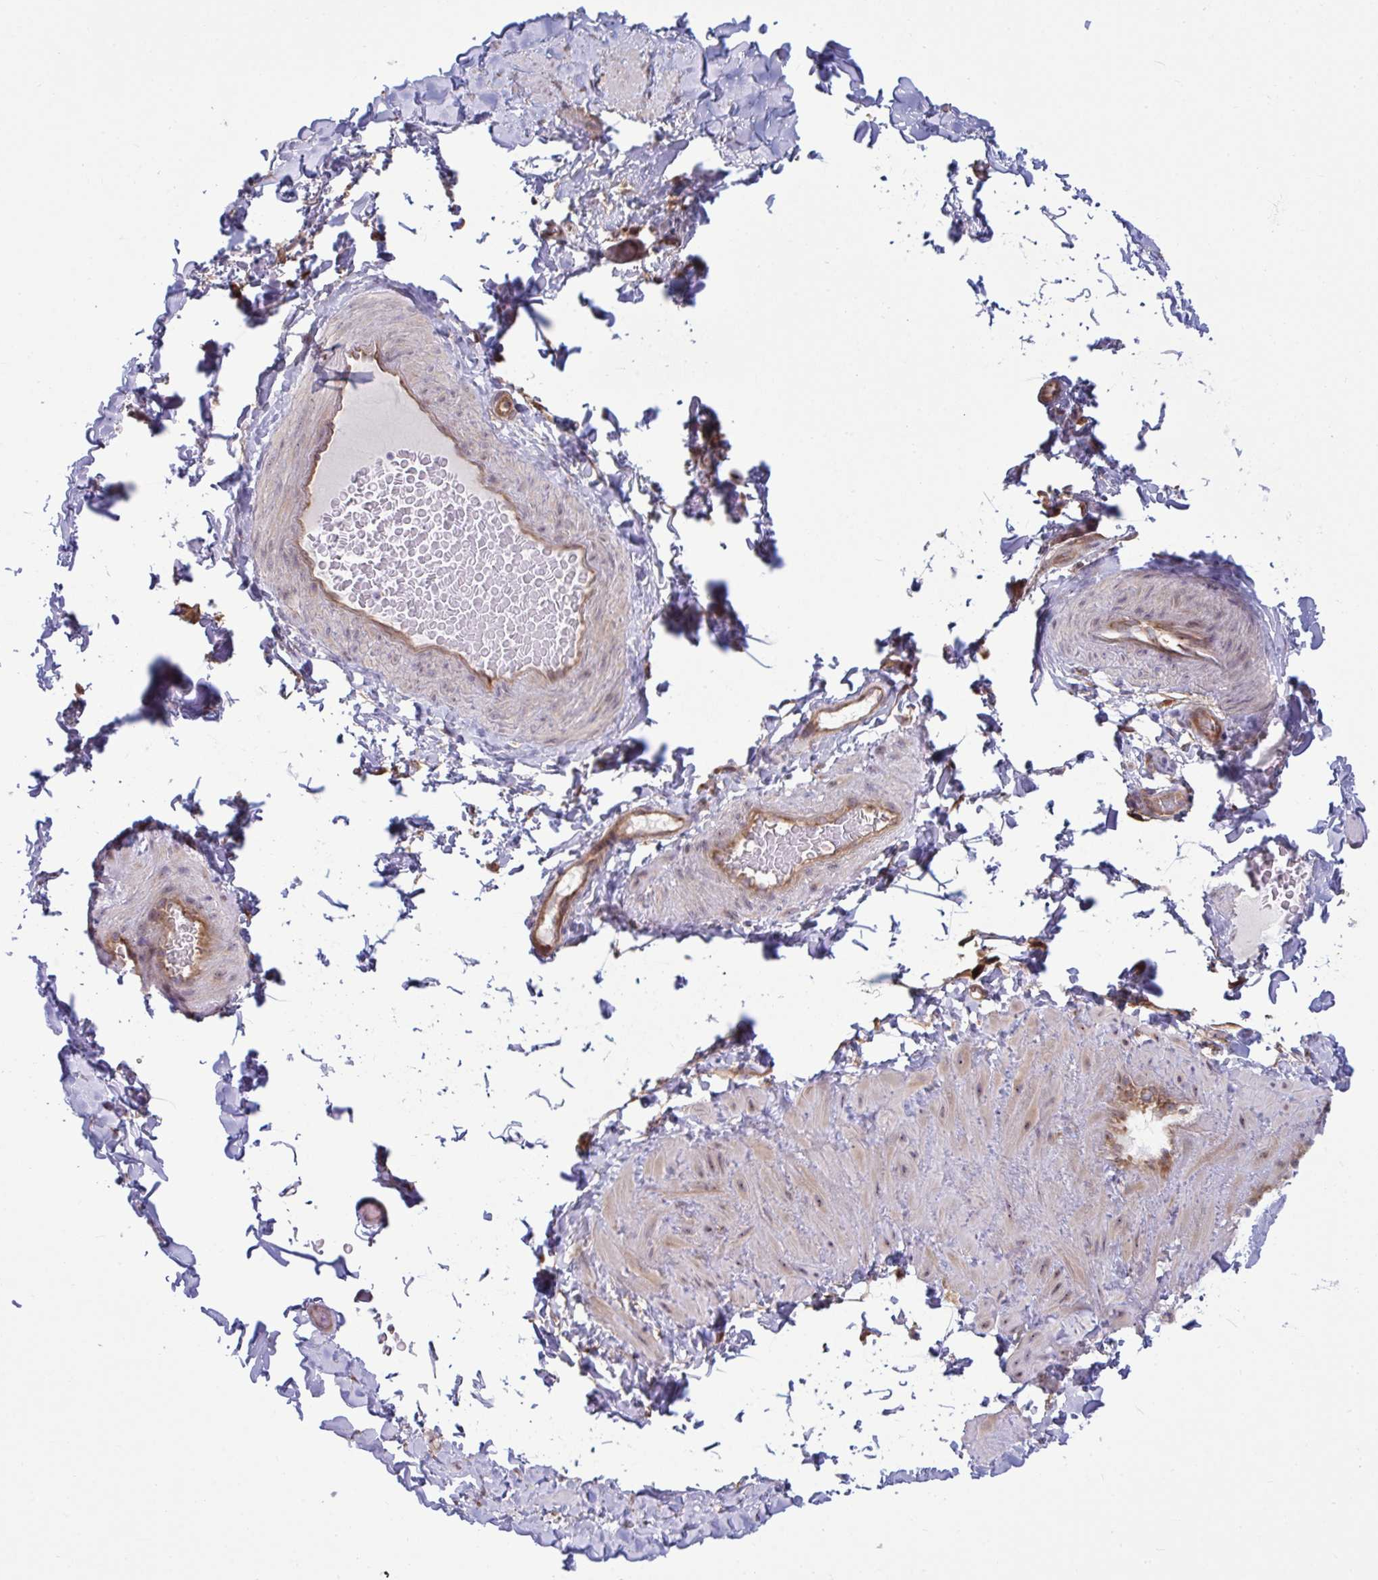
{"staining": {"intensity": "negative", "quantity": "none", "location": "none"}, "tissue": "adipose tissue", "cell_type": "Adipocytes", "image_type": "normal", "snomed": [{"axis": "morphology", "description": "Normal tissue, NOS"}, {"axis": "topography", "description": "Vascular tissue"}, {"axis": "topography", "description": "Peripheral nerve tissue"}], "caption": "Immunohistochemical staining of unremarkable adipose tissue reveals no significant positivity in adipocytes.", "gene": "PRRT4", "patient": {"sex": "male", "age": 41}}